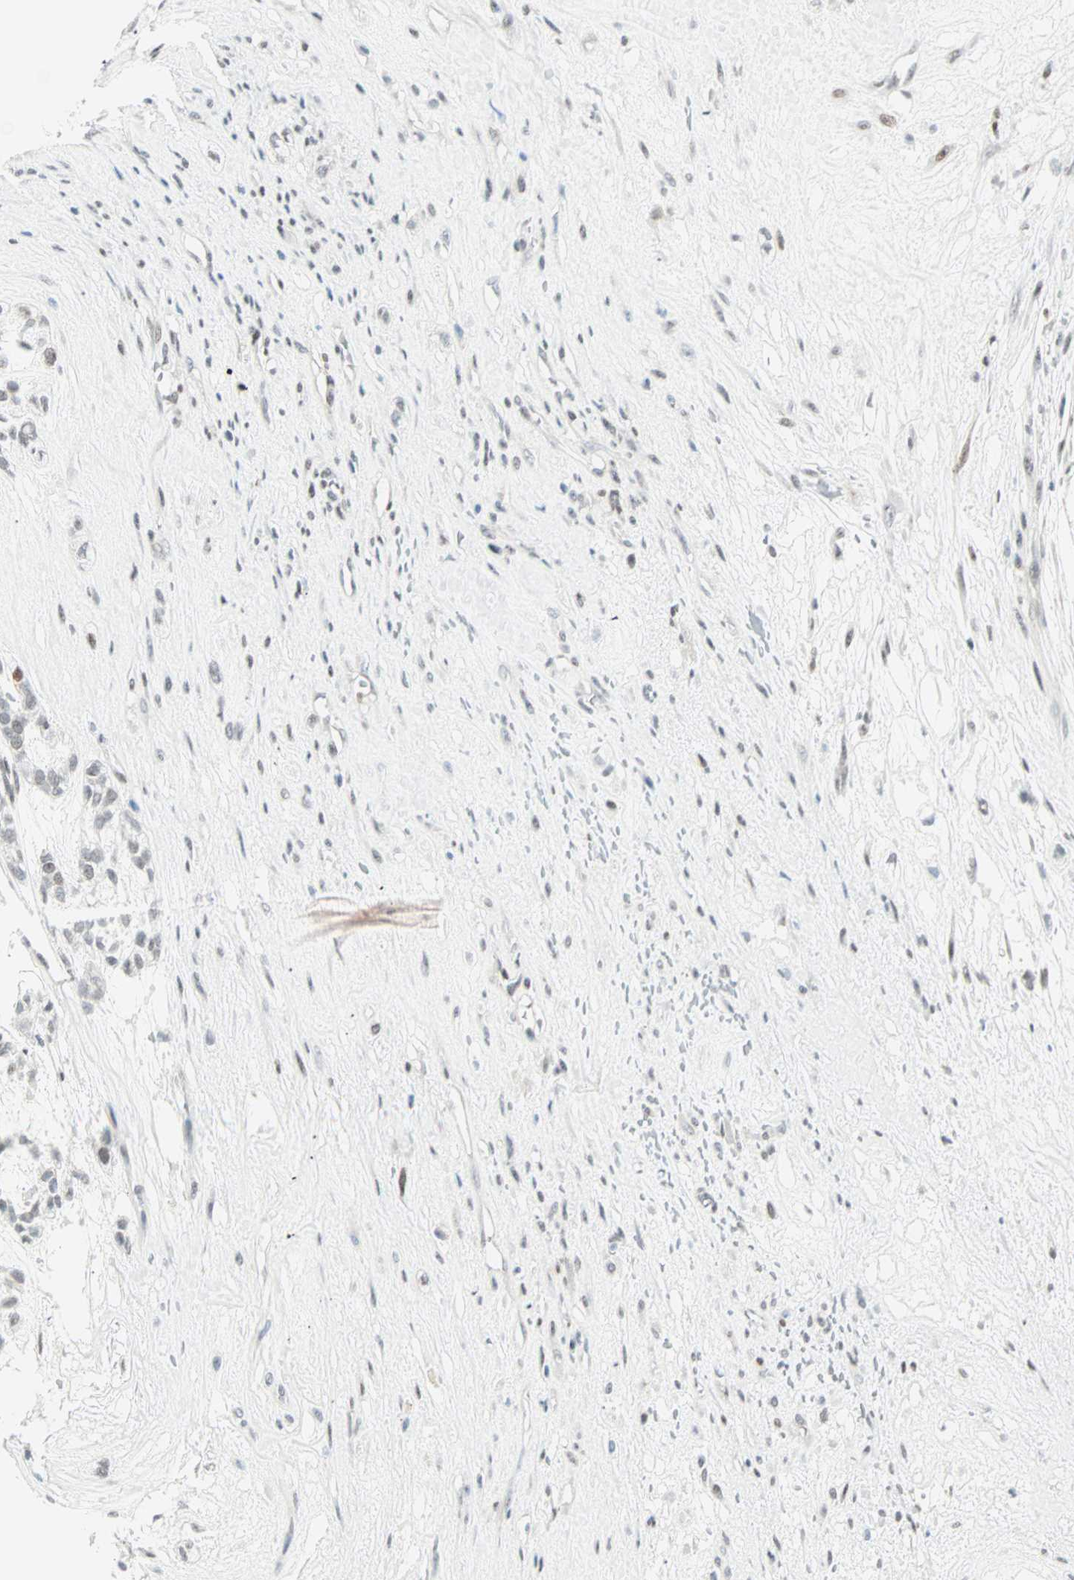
{"staining": {"intensity": "weak", "quantity": "<25%", "location": "cytoplasmic/membranous"}, "tissue": "head and neck cancer", "cell_type": "Tumor cells", "image_type": "cancer", "snomed": [{"axis": "morphology", "description": "Adenocarcinoma, NOS"}, {"axis": "morphology", "description": "Adenoma, NOS"}, {"axis": "topography", "description": "Head-Neck"}], "caption": "Tumor cells are negative for protein expression in human head and neck cancer.", "gene": "PKNOX1", "patient": {"sex": "female", "age": 55}}